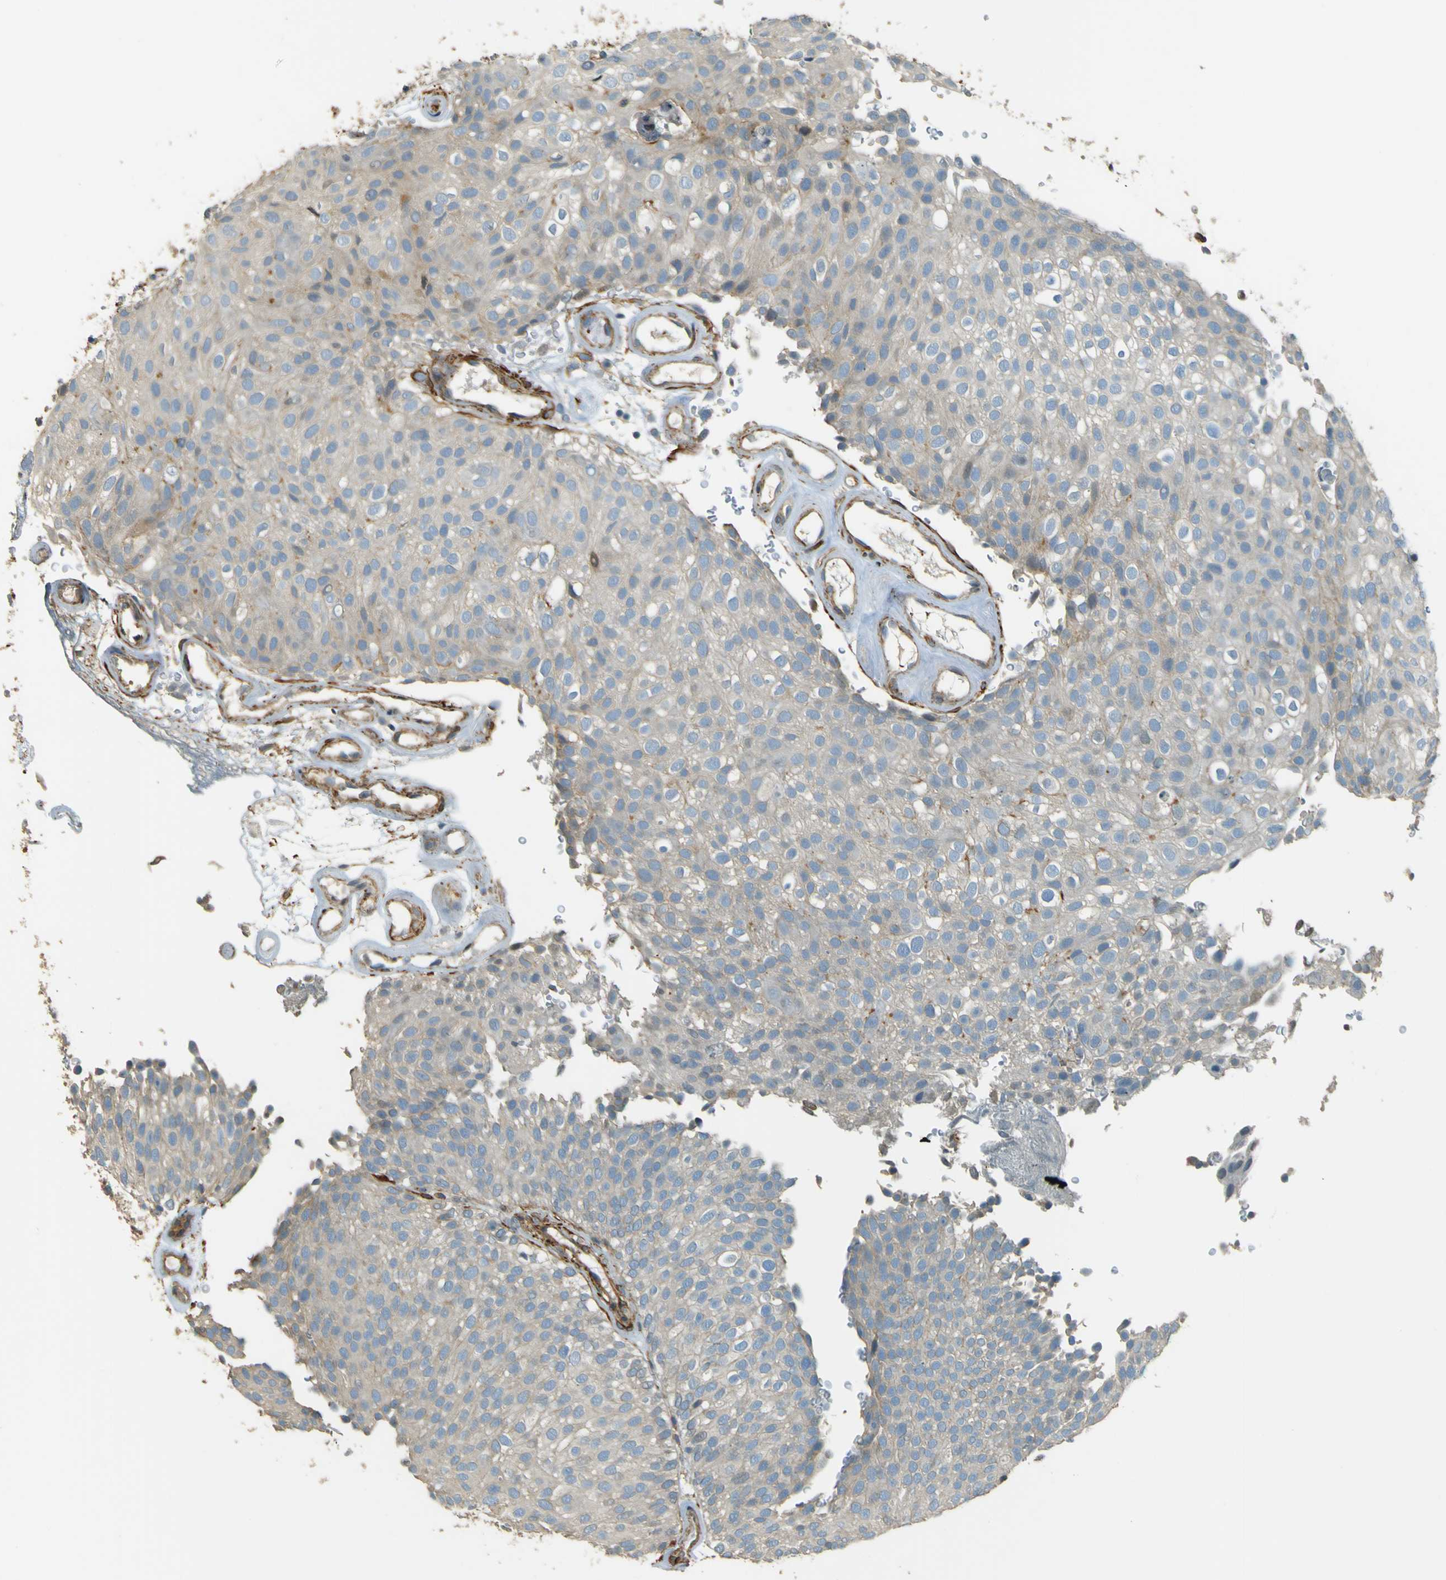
{"staining": {"intensity": "weak", "quantity": "<25%", "location": "cytoplasmic/membranous"}, "tissue": "urothelial cancer", "cell_type": "Tumor cells", "image_type": "cancer", "snomed": [{"axis": "morphology", "description": "Urothelial carcinoma, Low grade"}, {"axis": "topography", "description": "Urinary bladder"}], "caption": "An image of human urothelial cancer is negative for staining in tumor cells. (Immunohistochemistry (ihc), brightfield microscopy, high magnification).", "gene": "NEXN", "patient": {"sex": "male", "age": 78}}